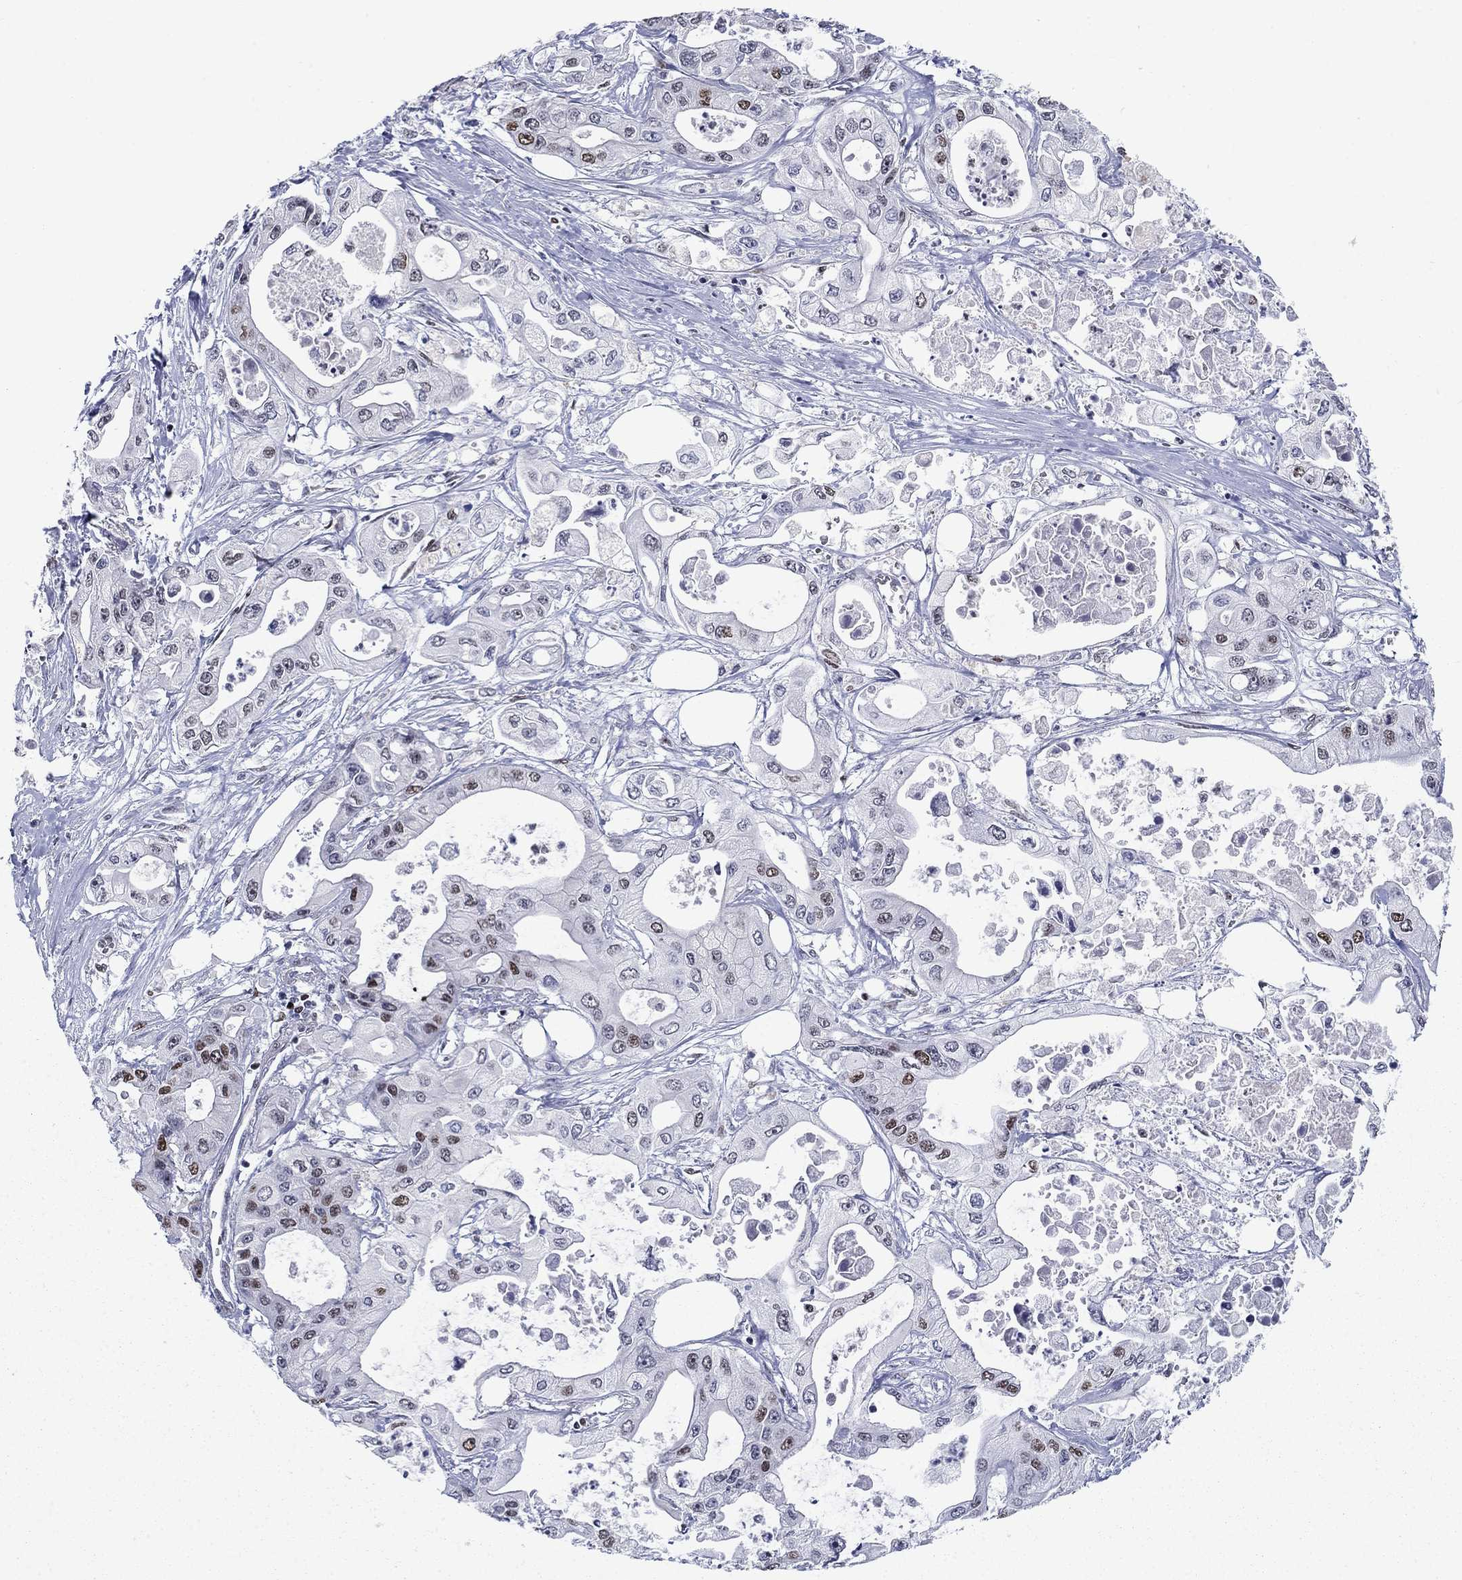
{"staining": {"intensity": "strong", "quantity": "<25%", "location": "nuclear"}, "tissue": "pancreatic cancer", "cell_type": "Tumor cells", "image_type": "cancer", "snomed": [{"axis": "morphology", "description": "Adenocarcinoma, NOS"}, {"axis": "topography", "description": "Pancreas"}], "caption": "Protein expression analysis of pancreatic cancer exhibits strong nuclear expression in about <25% of tumor cells. (Brightfield microscopy of DAB IHC at high magnification).", "gene": "RPRD1B", "patient": {"sex": "male", "age": 70}}